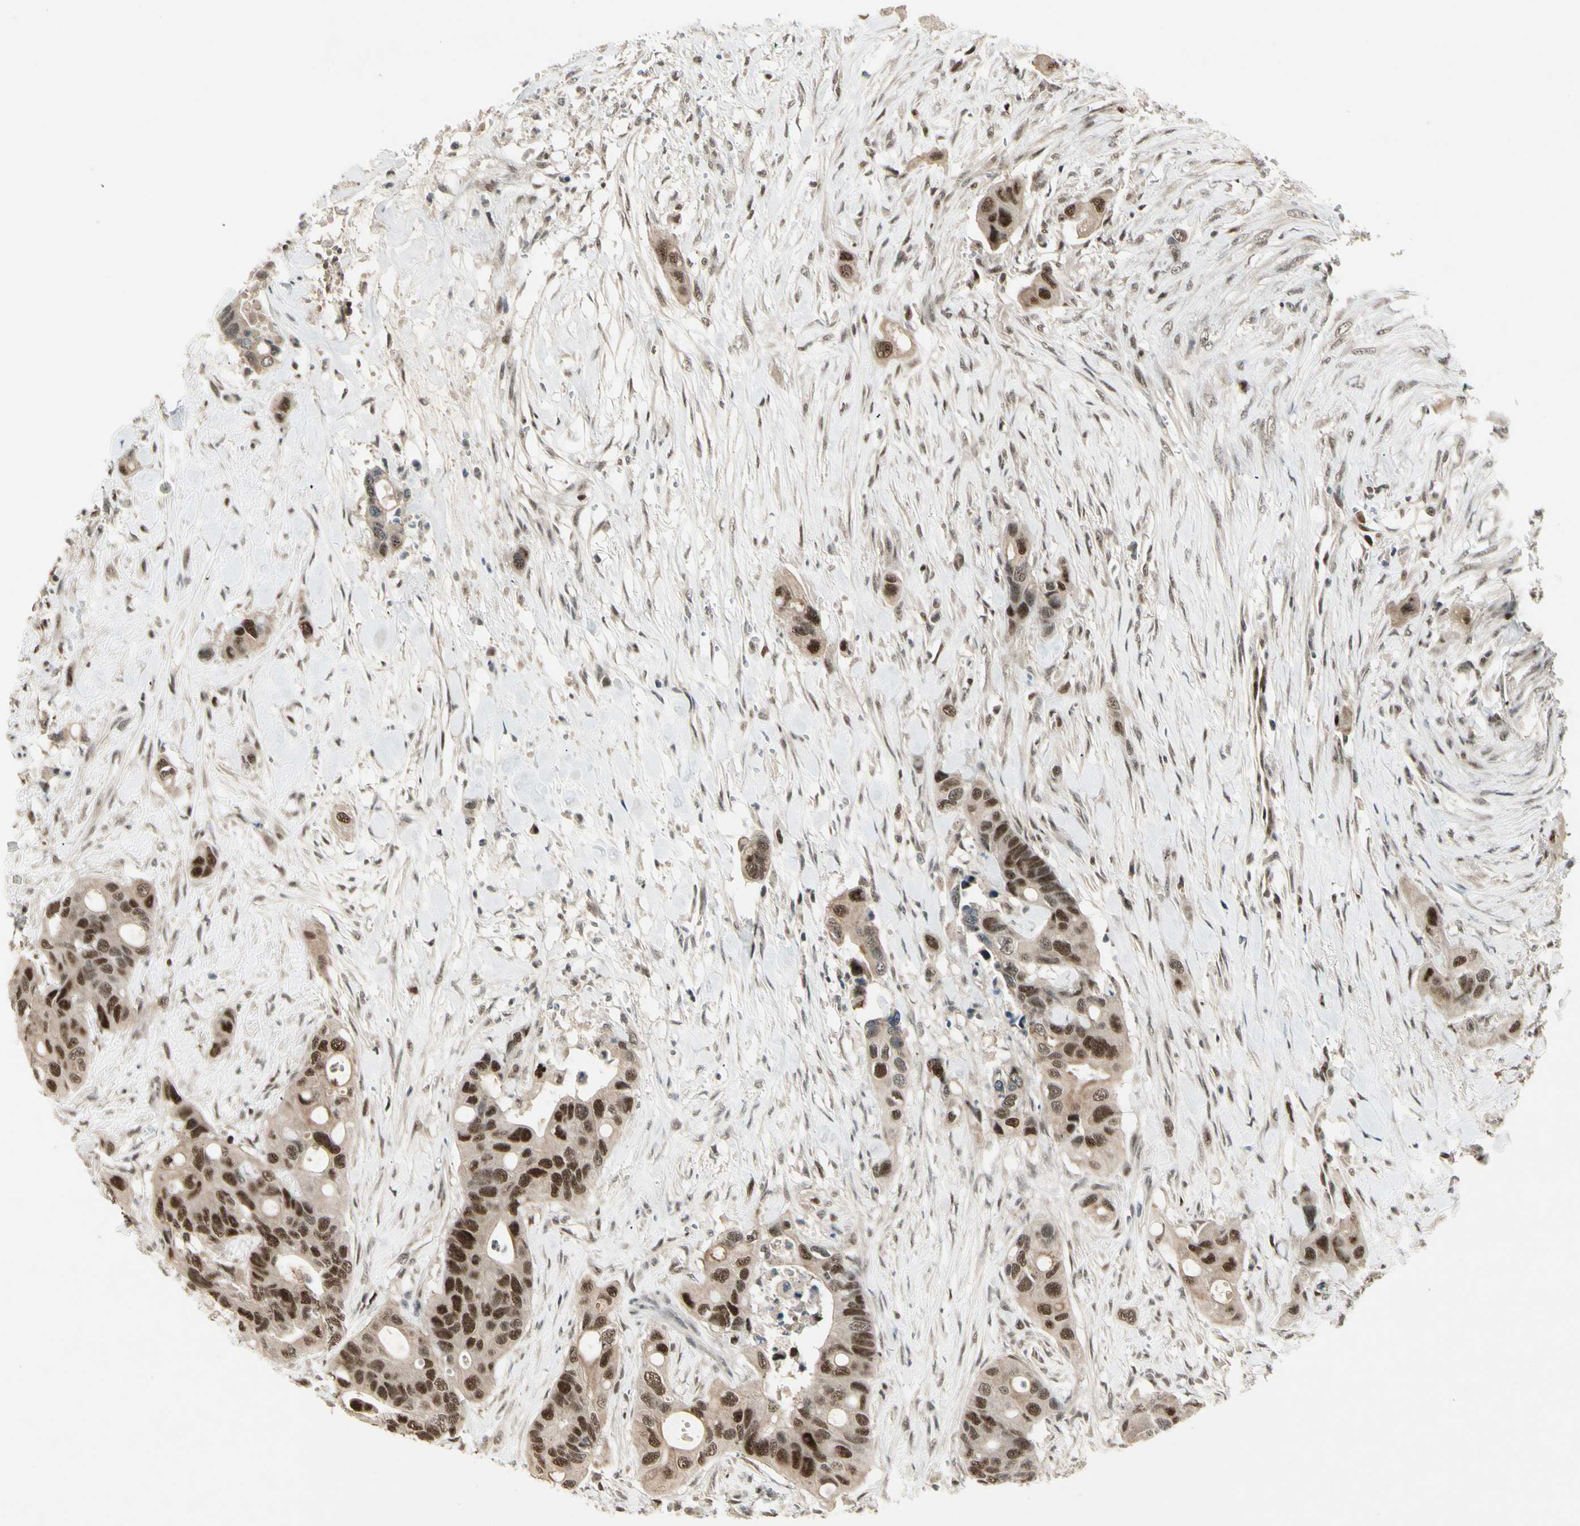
{"staining": {"intensity": "strong", "quantity": ">75%", "location": "nuclear"}, "tissue": "colorectal cancer", "cell_type": "Tumor cells", "image_type": "cancer", "snomed": [{"axis": "morphology", "description": "Adenocarcinoma, NOS"}, {"axis": "topography", "description": "Colon"}], "caption": "High-power microscopy captured an immunohistochemistry (IHC) micrograph of colorectal cancer, revealing strong nuclear expression in about >75% of tumor cells.", "gene": "CDK11A", "patient": {"sex": "female", "age": 57}}